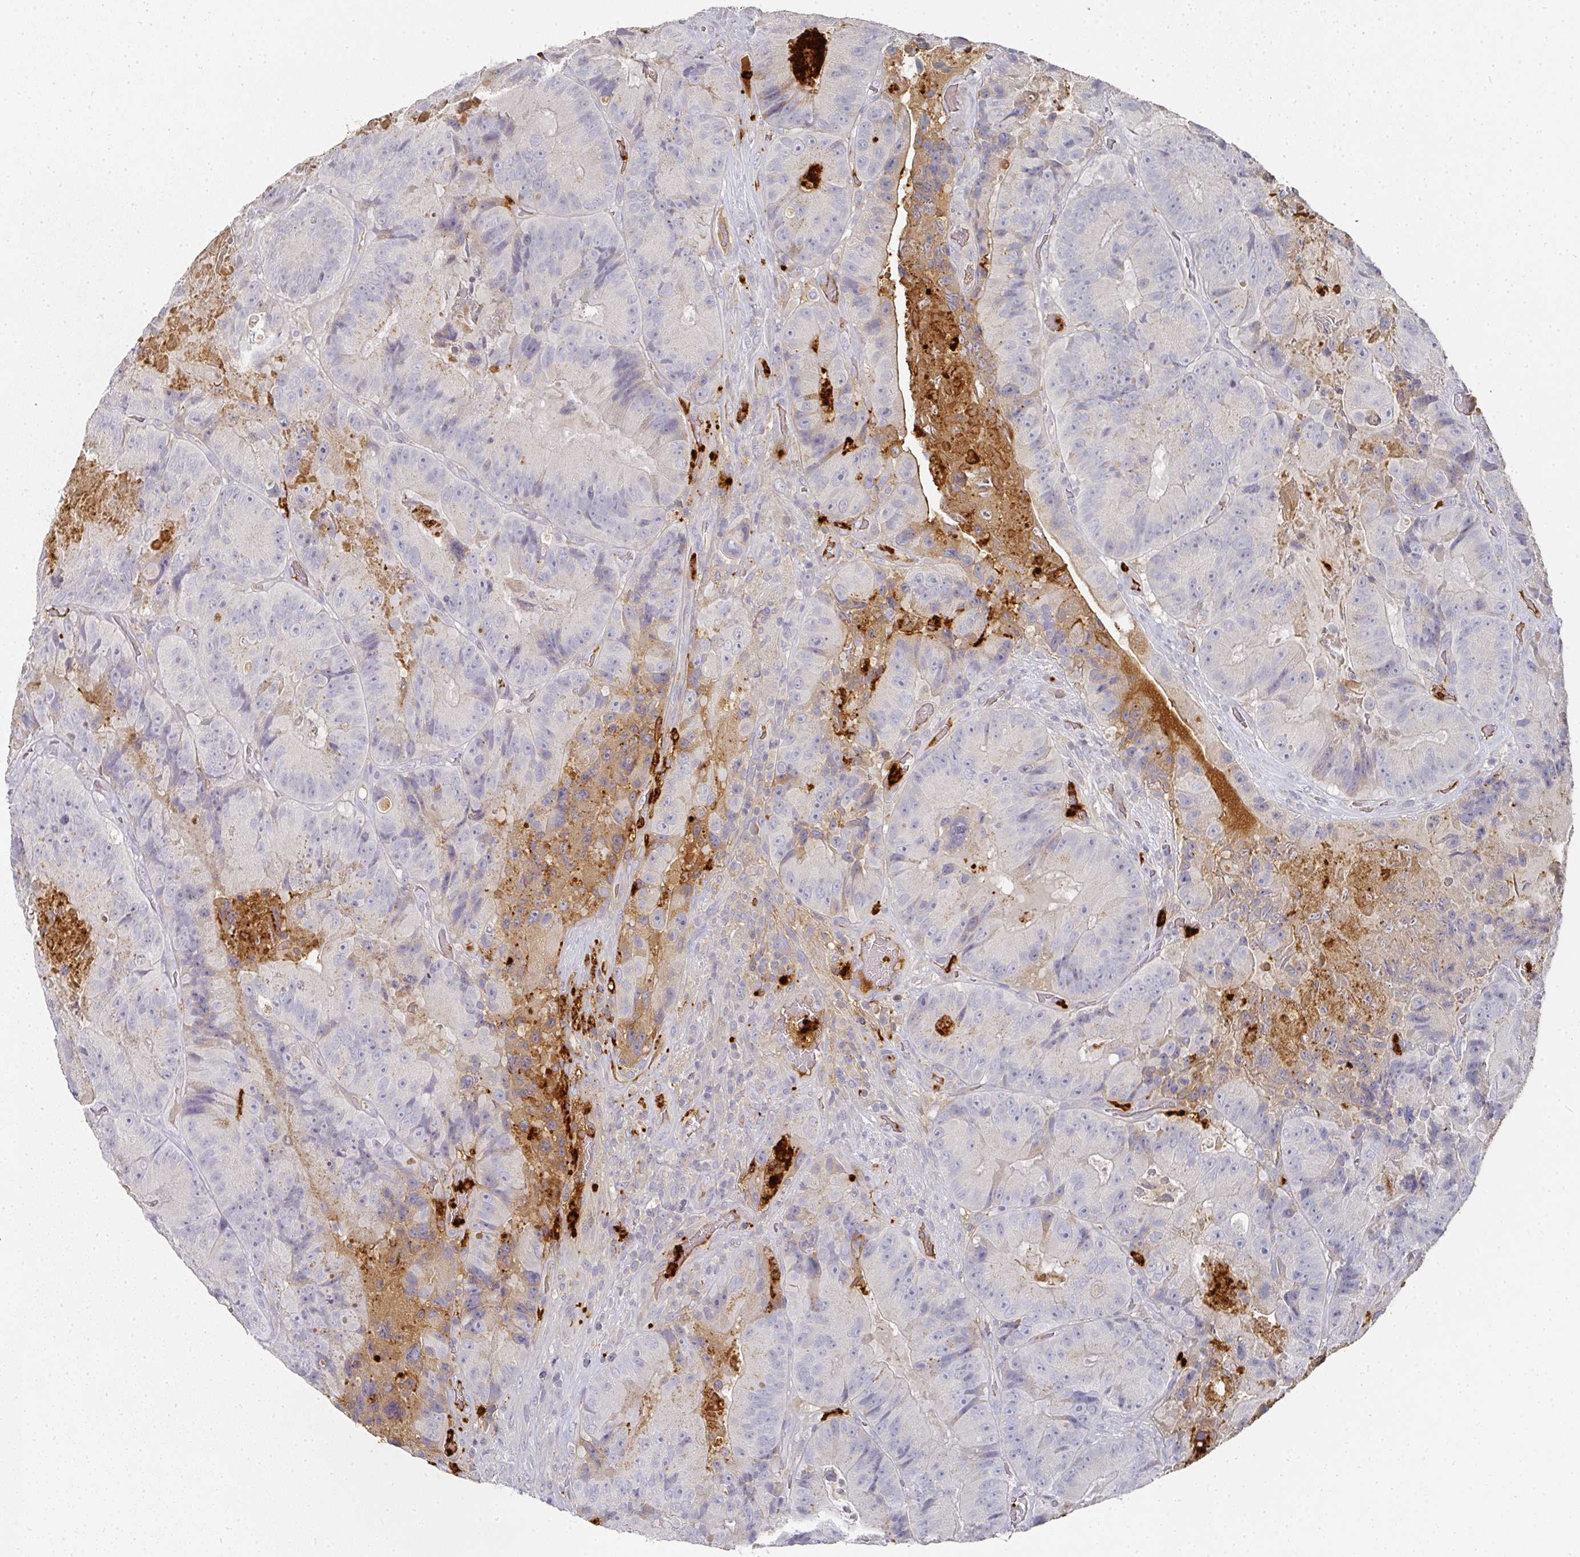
{"staining": {"intensity": "weak", "quantity": "<25%", "location": "cytoplasmic/membranous"}, "tissue": "colorectal cancer", "cell_type": "Tumor cells", "image_type": "cancer", "snomed": [{"axis": "morphology", "description": "Adenocarcinoma, NOS"}, {"axis": "topography", "description": "Colon"}], "caption": "High magnification brightfield microscopy of colorectal cancer (adenocarcinoma) stained with DAB (brown) and counterstained with hematoxylin (blue): tumor cells show no significant positivity.", "gene": "CAMP", "patient": {"sex": "female", "age": 86}}